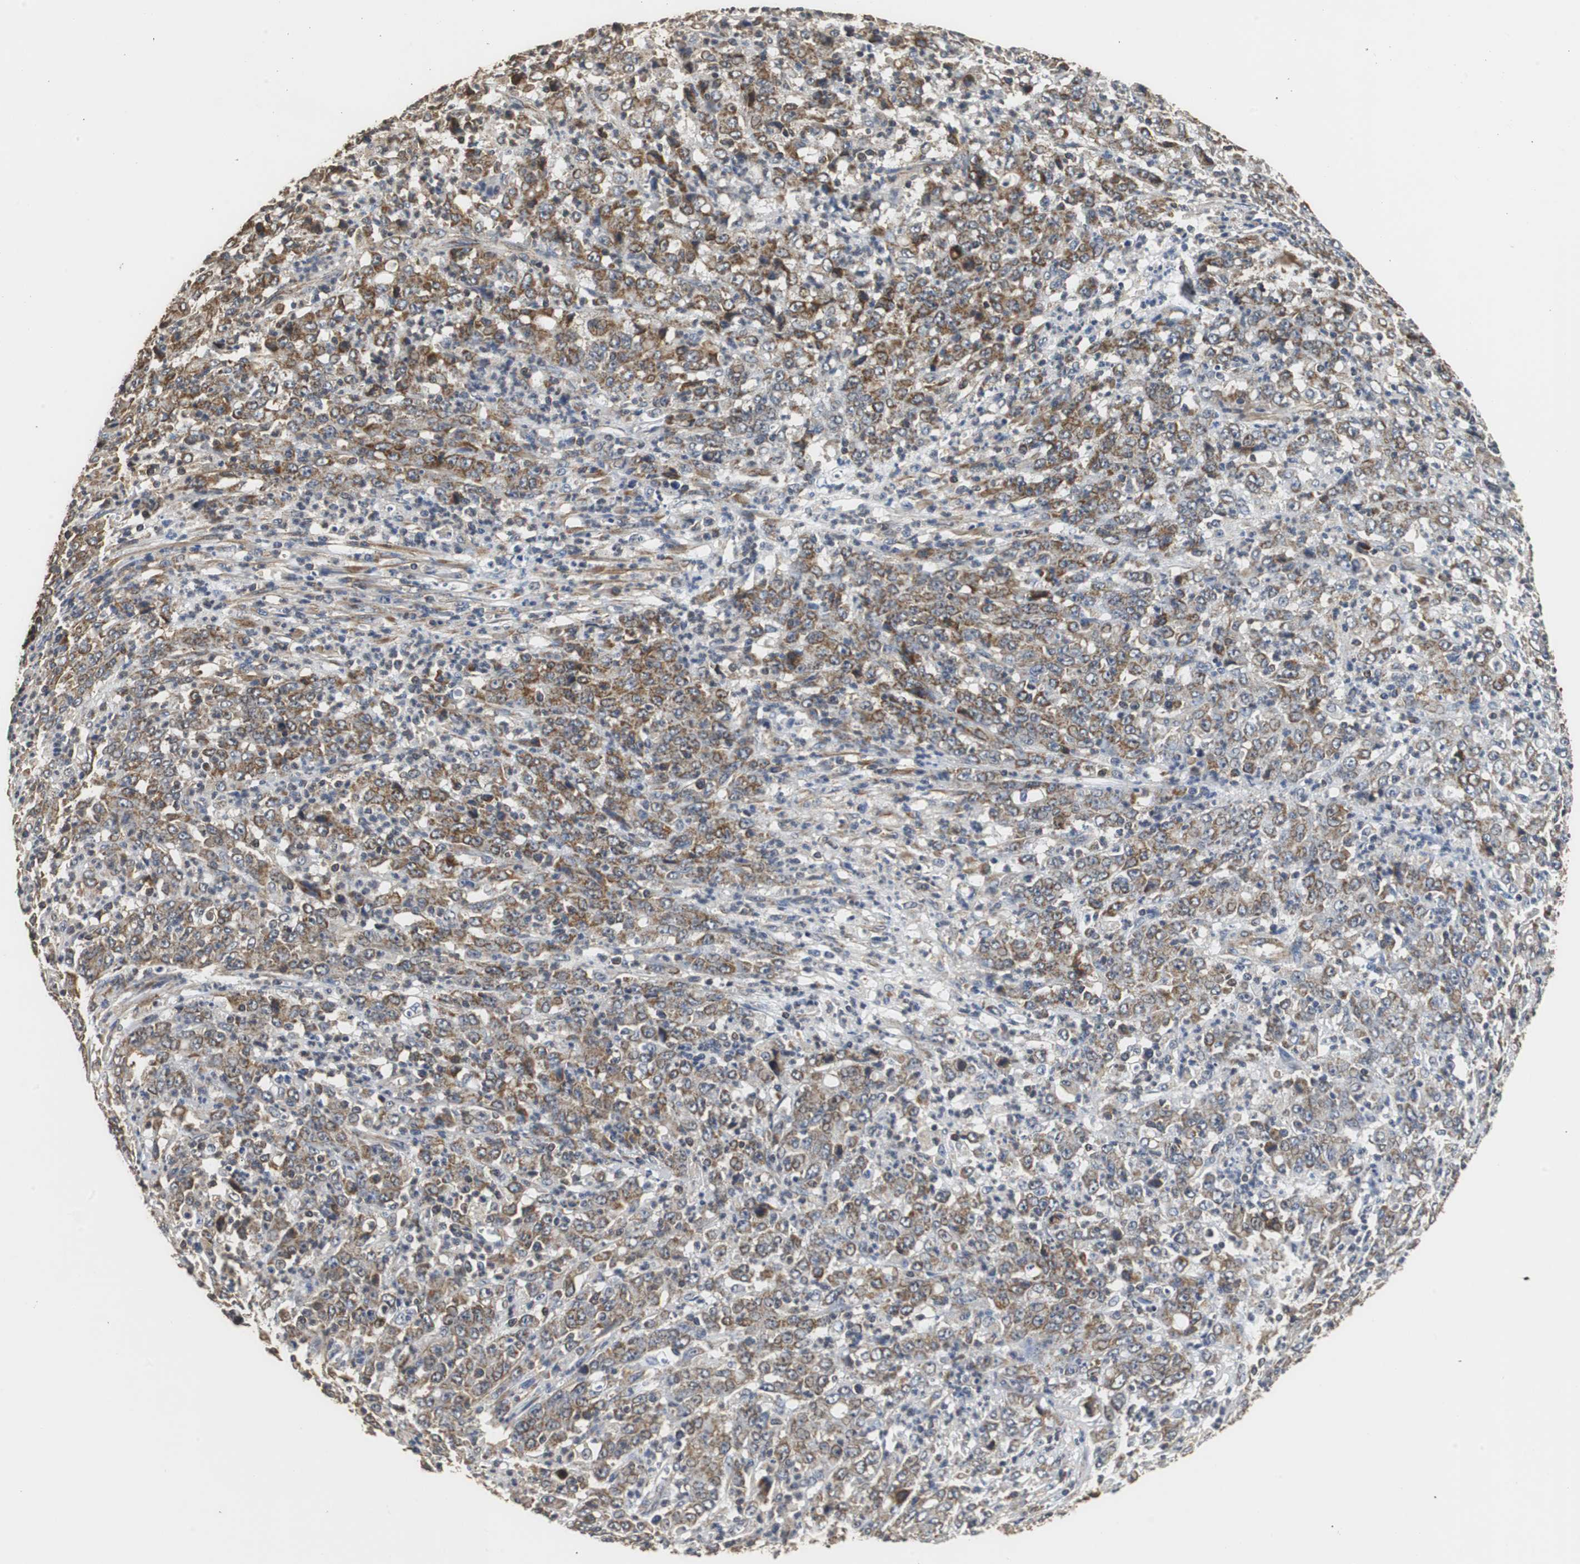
{"staining": {"intensity": "weak", "quantity": ">75%", "location": "cytoplasmic/membranous"}, "tissue": "stomach cancer", "cell_type": "Tumor cells", "image_type": "cancer", "snomed": [{"axis": "morphology", "description": "Adenocarcinoma, NOS"}, {"axis": "topography", "description": "Stomach, lower"}], "caption": "Stomach cancer (adenocarcinoma) tissue exhibits weak cytoplasmic/membranous staining in about >75% of tumor cells, visualized by immunohistochemistry.", "gene": "NNT", "patient": {"sex": "female", "age": 71}}